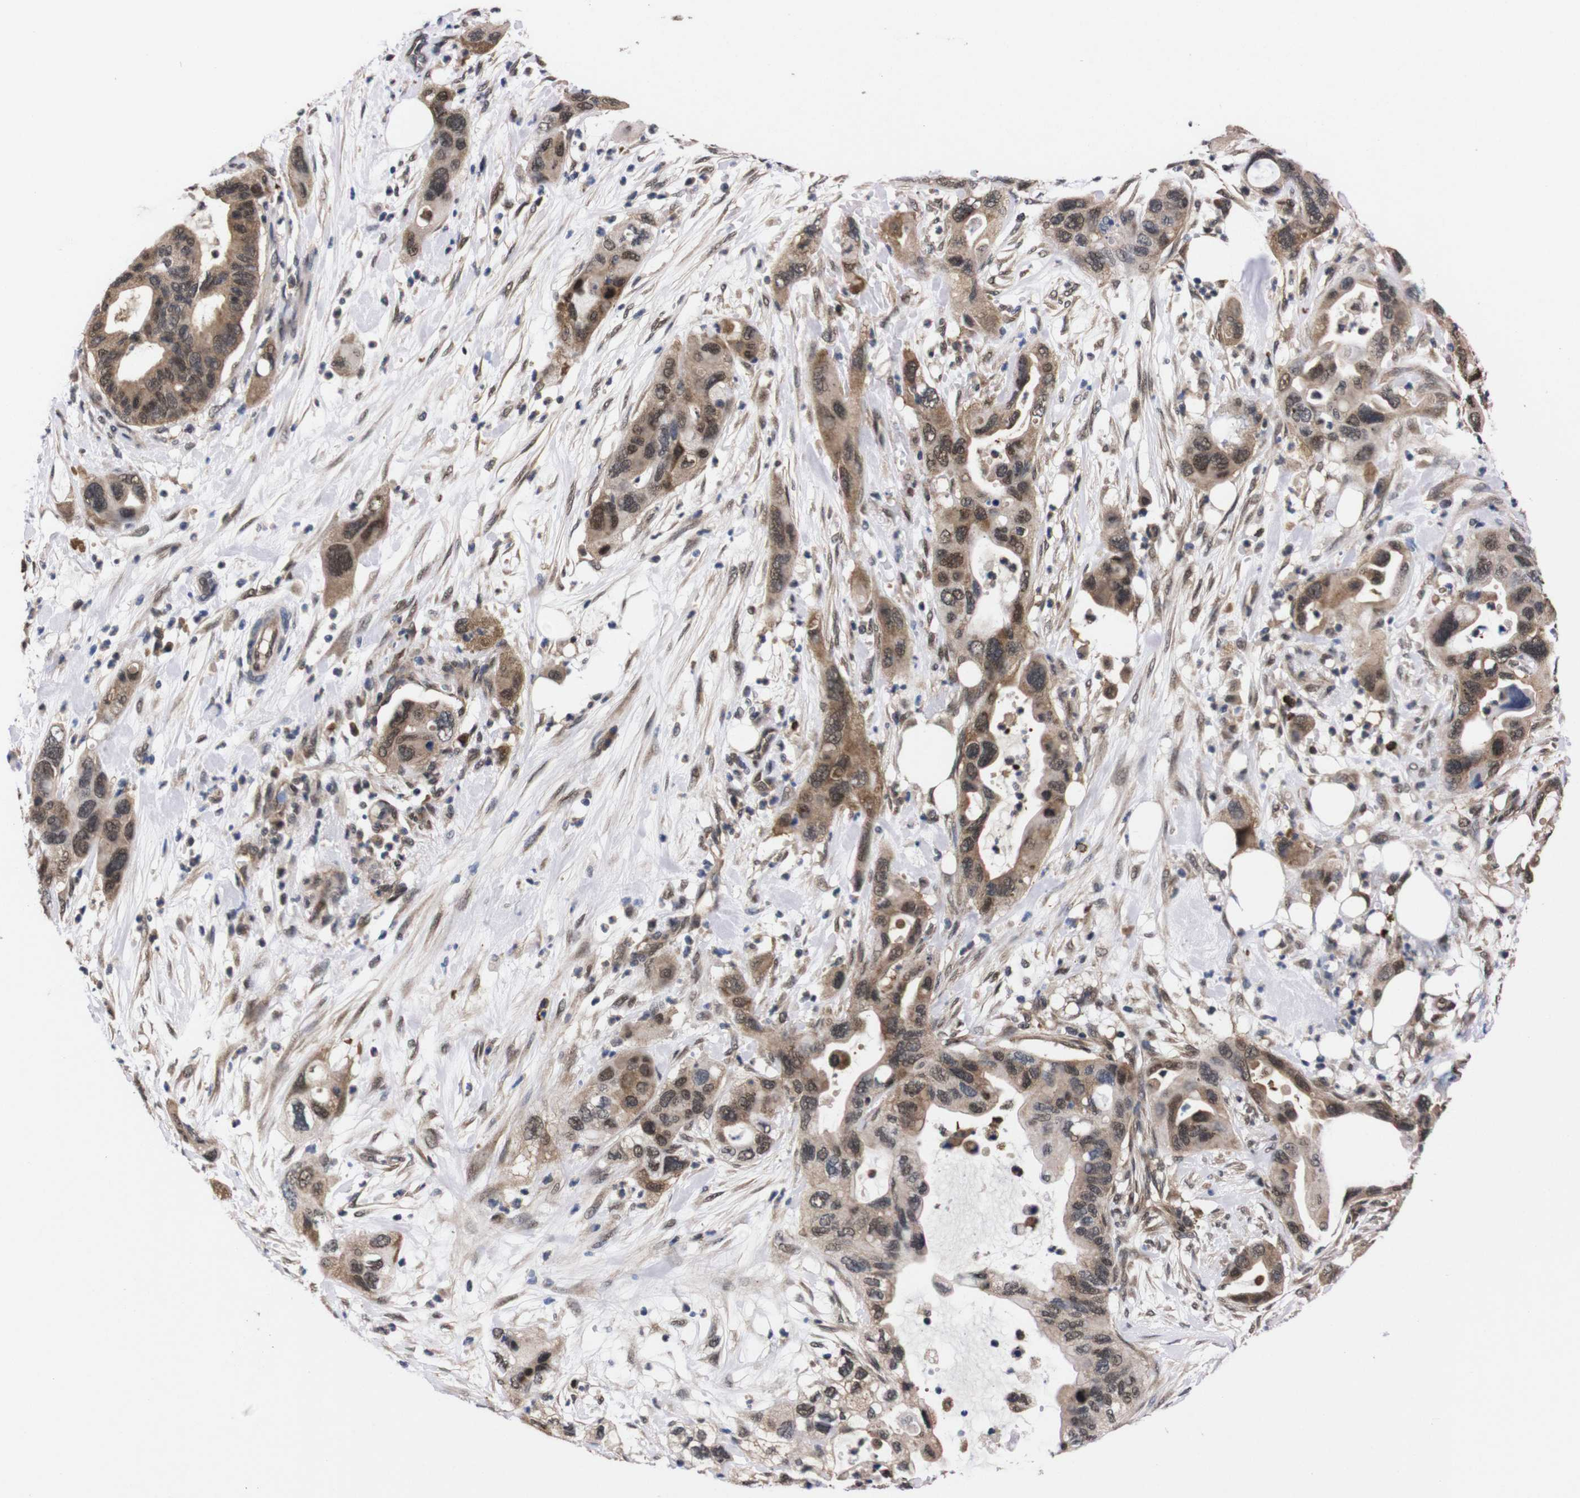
{"staining": {"intensity": "moderate", "quantity": ">75%", "location": "cytoplasmic/membranous,nuclear"}, "tissue": "pancreatic cancer", "cell_type": "Tumor cells", "image_type": "cancer", "snomed": [{"axis": "morphology", "description": "Adenocarcinoma, NOS"}, {"axis": "topography", "description": "Pancreas"}], "caption": "Immunohistochemistry micrograph of adenocarcinoma (pancreatic) stained for a protein (brown), which reveals medium levels of moderate cytoplasmic/membranous and nuclear expression in approximately >75% of tumor cells.", "gene": "UBQLN2", "patient": {"sex": "female", "age": 71}}